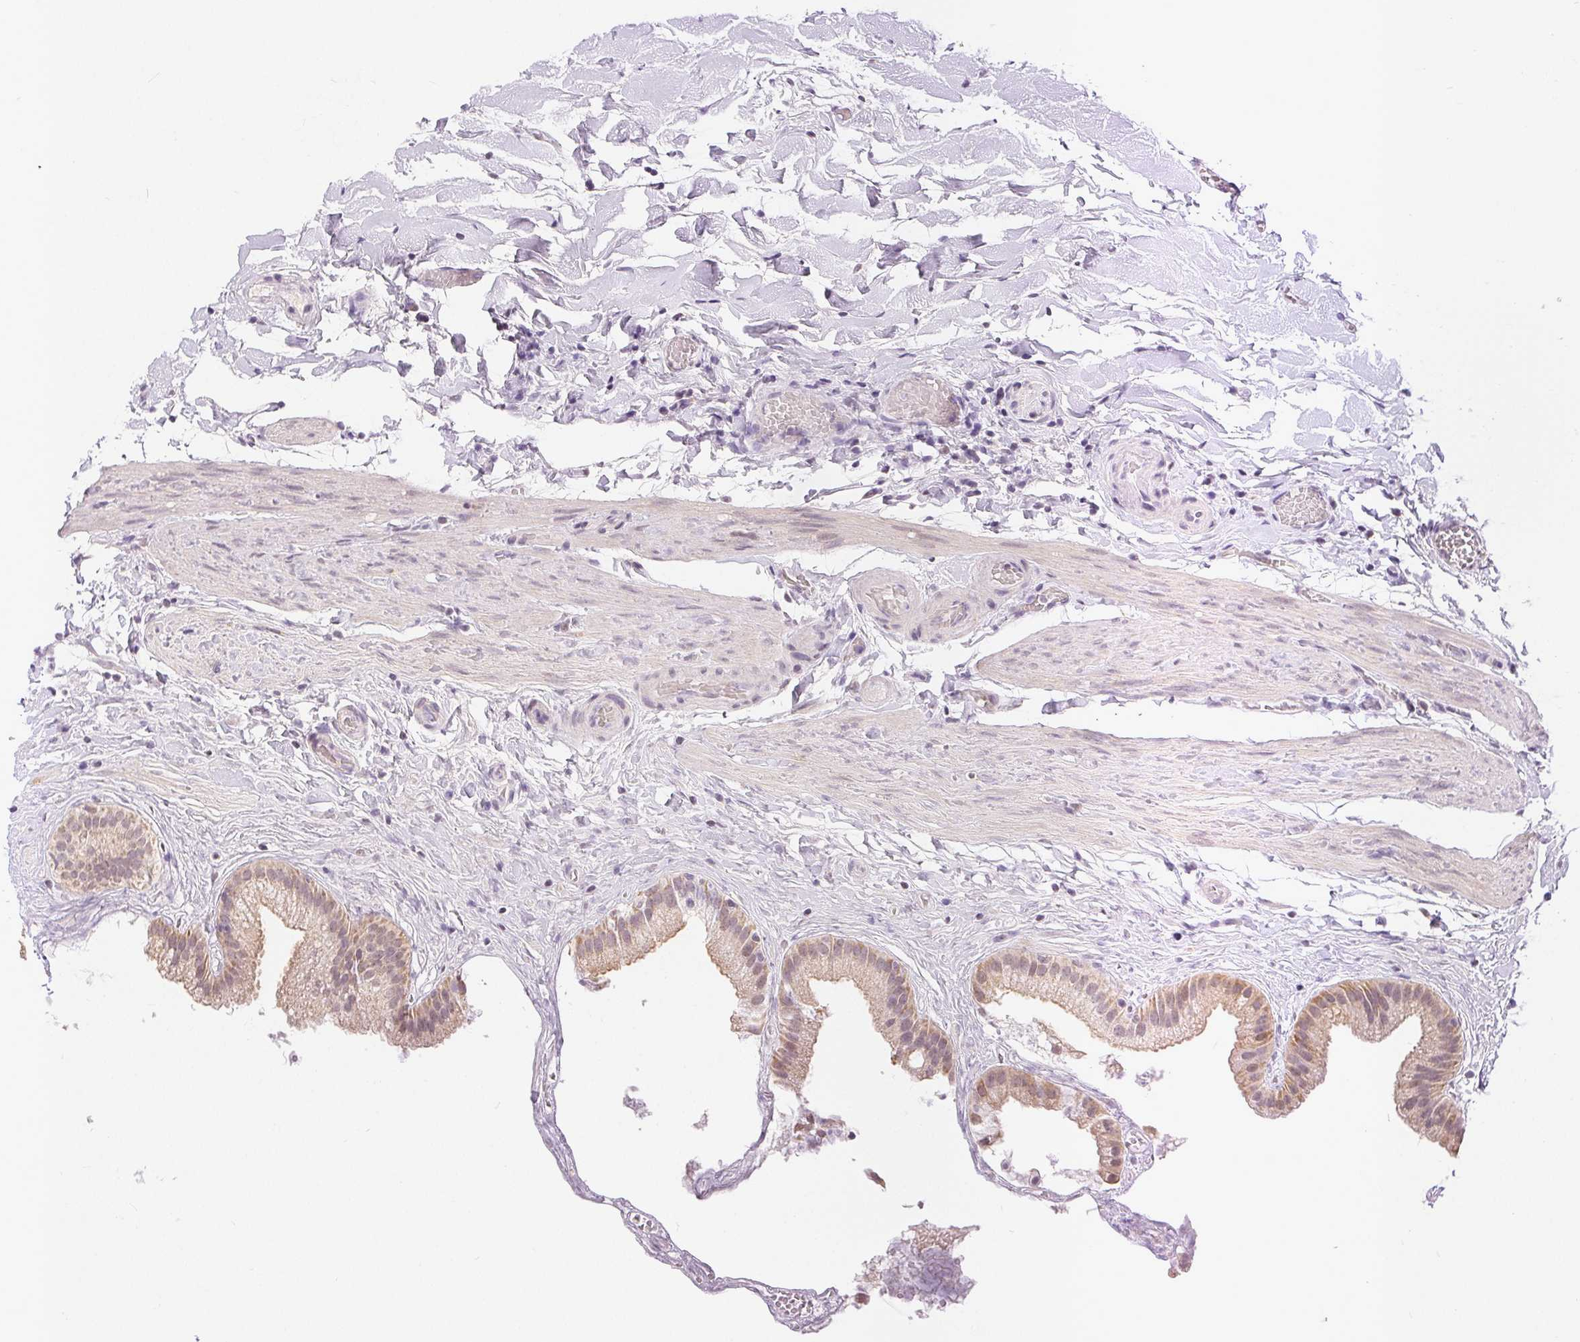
{"staining": {"intensity": "moderate", "quantity": "25%-75%", "location": "cytoplasmic/membranous"}, "tissue": "gallbladder", "cell_type": "Glandular cells", "image_type": "normal", "snomed": [{"axis": "morphology", "description": "Normal tissue, NOS"}, {"axis": "topography", "description": "Gallbladder"}], "caption": "IHC (DAB) staining of benign gallbladder reveals moderate cytoplasmic/membranous protein staining in about 25%-75% of glandular cells.", "gene": "POU2F2", "patient": {"sex": "female", "age": 63}}